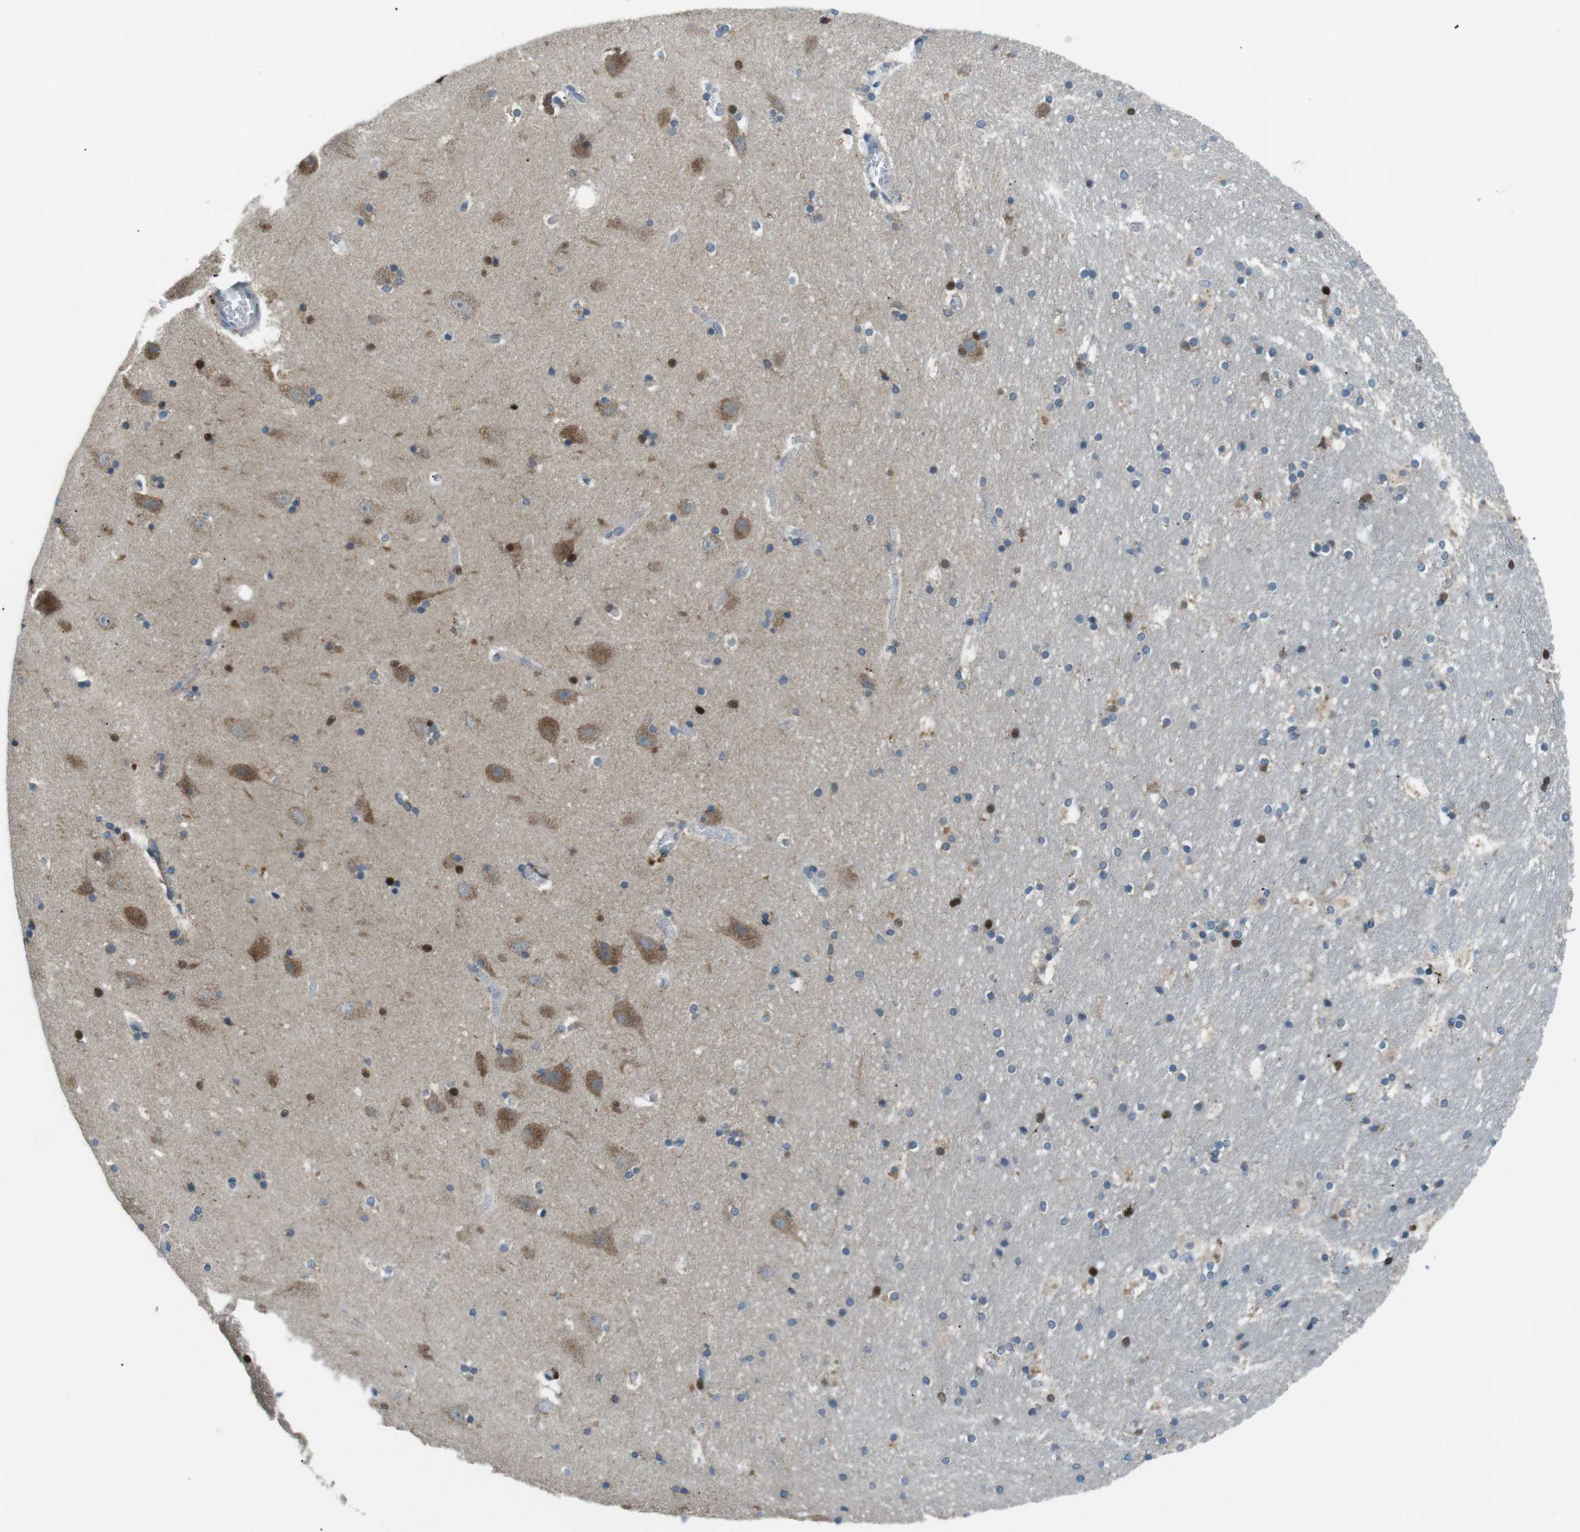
{"staining": {"intensity": "strong", "quantity": "<25%", "location": "nuclear"}, "tissue": "hippocampus", "cell_type": "Glial cells", "image_type": "normal", "snomed": [{"axis": "morphology", "description": "Normal tissue, NOS"}, {"axis": "topography", "description": "Hippocampus"}], "caption": "Strong nuclear protein staining is seen in approximately <25% of glial cells in hippocampus. The staining was performed using DAB to visualize the protein expression in brown, while the nuclei were stained in blue with hematoxylin (Magnification: 20x).", "gene": "BACE1", "patient": {"sex": "male", "age": 45}}